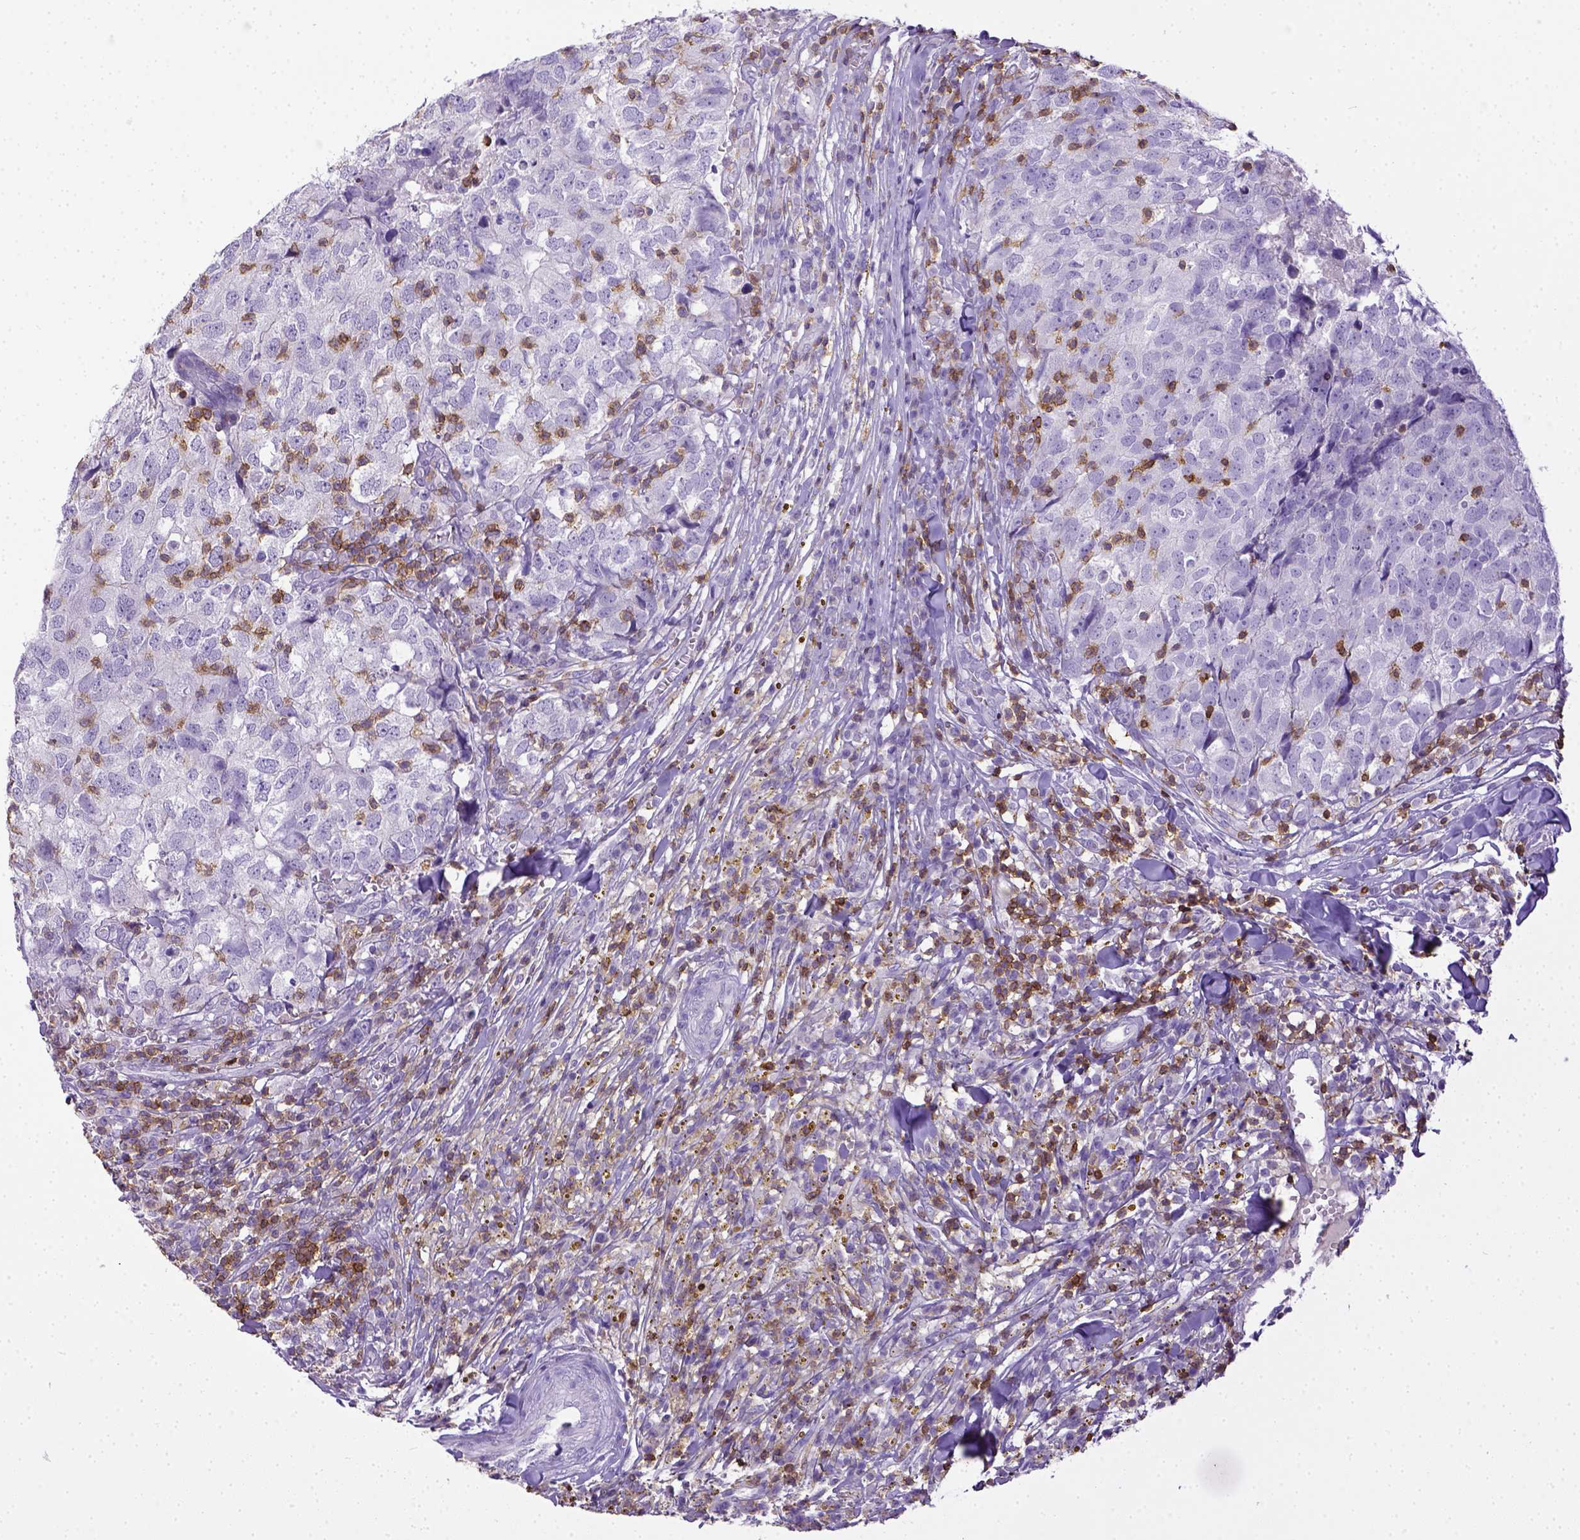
{"staining": {"intensity": "negative", "quantity": "none", "location": "none"}, "tissue": "breast cancer", "cell_type": "Tumor cells", "image_type": "cancer", "snomed": [{"axis": "morphology", "description": "Duct carcinoma"}, {"axis": "topography", "description": "Breast"}], "caption": "The histopathology image reveals no significant expression in tumor cells of breast cancer (invasive ductal carcinoma).", "gene": "CD3E", "patient": {"sex": "female", "age": 30}}